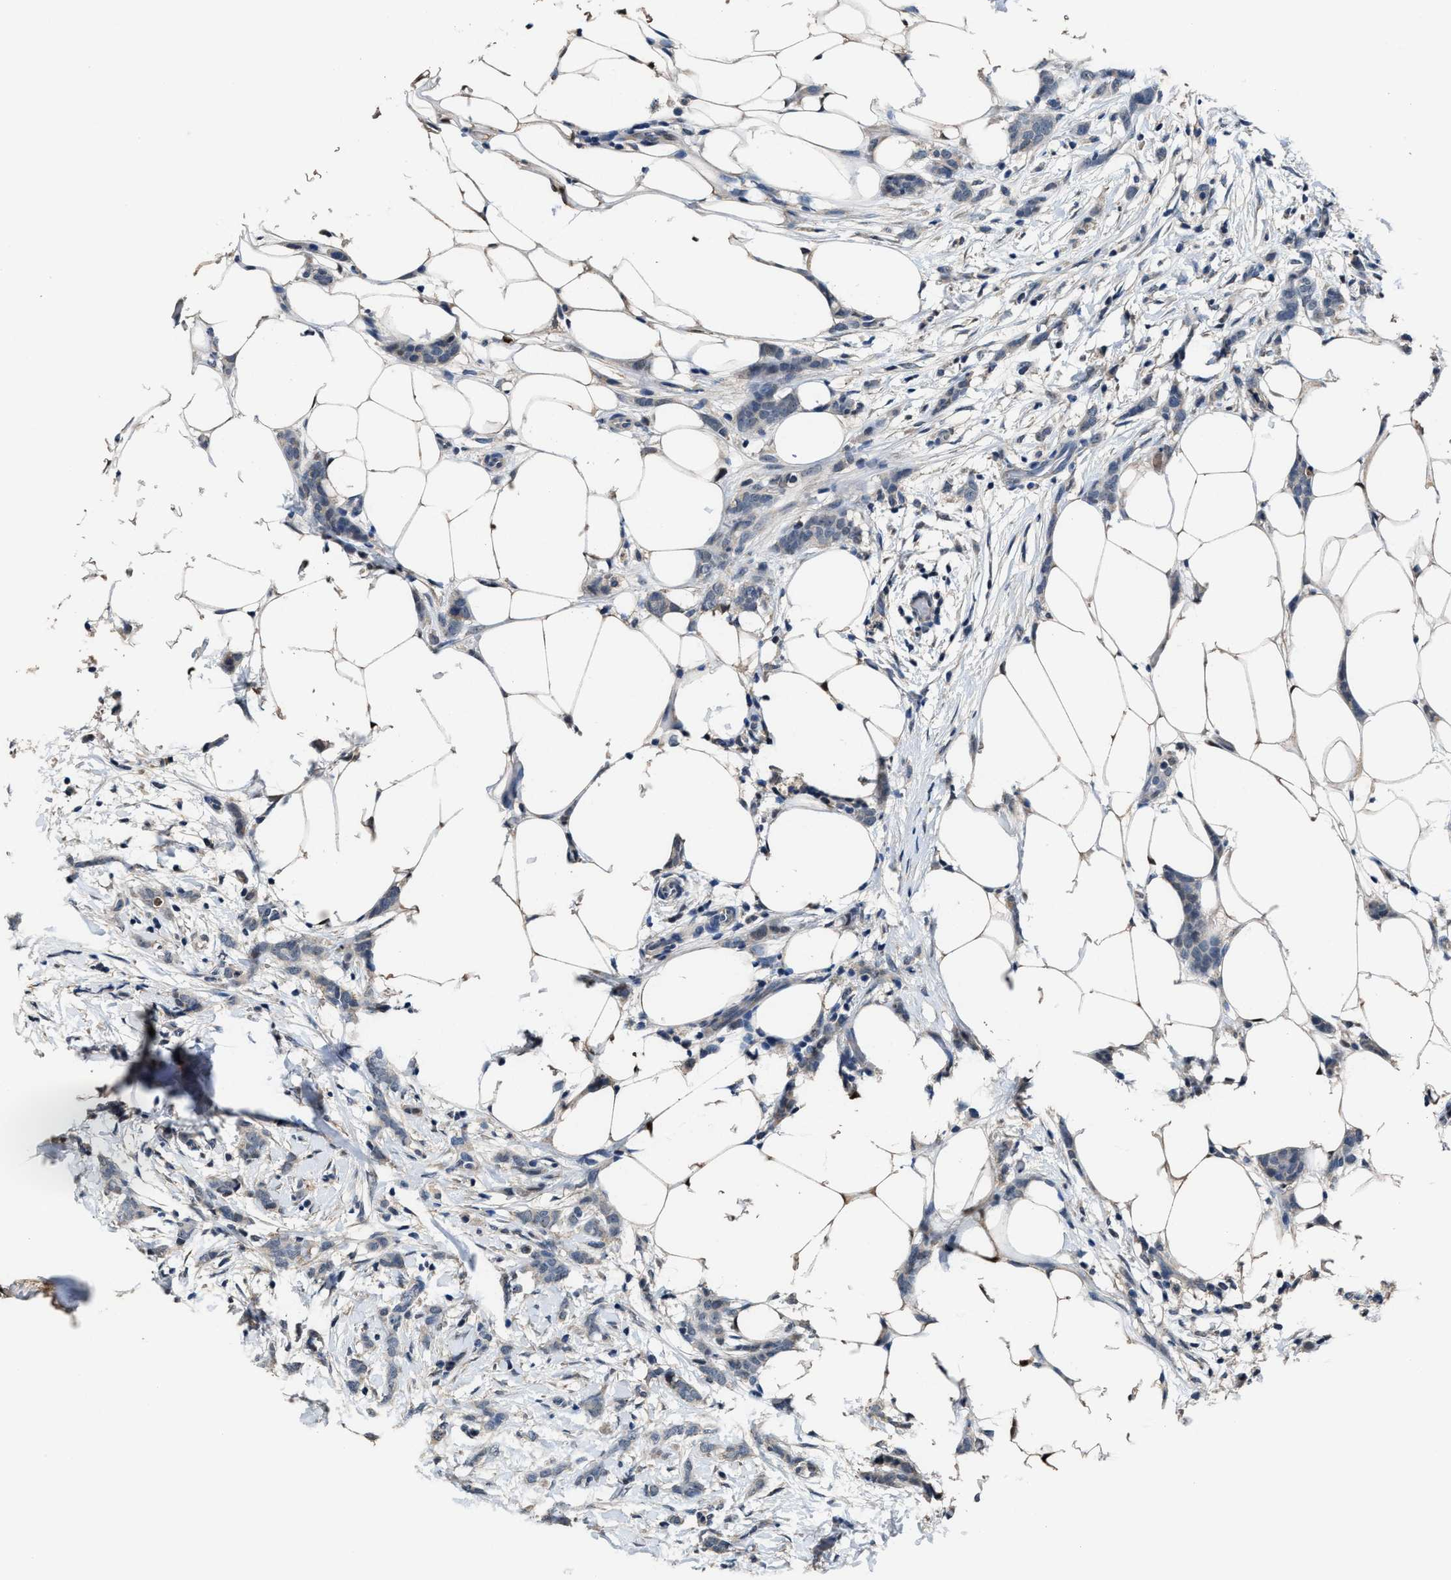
{"staining": {"intensity": "negative", "quantity": "none", "location": "none"}, "tissue": "breast cancer", "cell_type": "Tumor cells", "image_type": "cancer", "snomed": [{"axis": "morphology", "description": "Lobular carcinoma"}, {"axis": "topography", "description": "Skin"}, {"axis": "topography", "description": "Breast"}], "caption": "Protein analysis of breast cancer (lobular carcinoma) reveals no significant staining in tumor cells.", "gene": "ZNF20", "patient": {"sex": "female", "age": 46}}